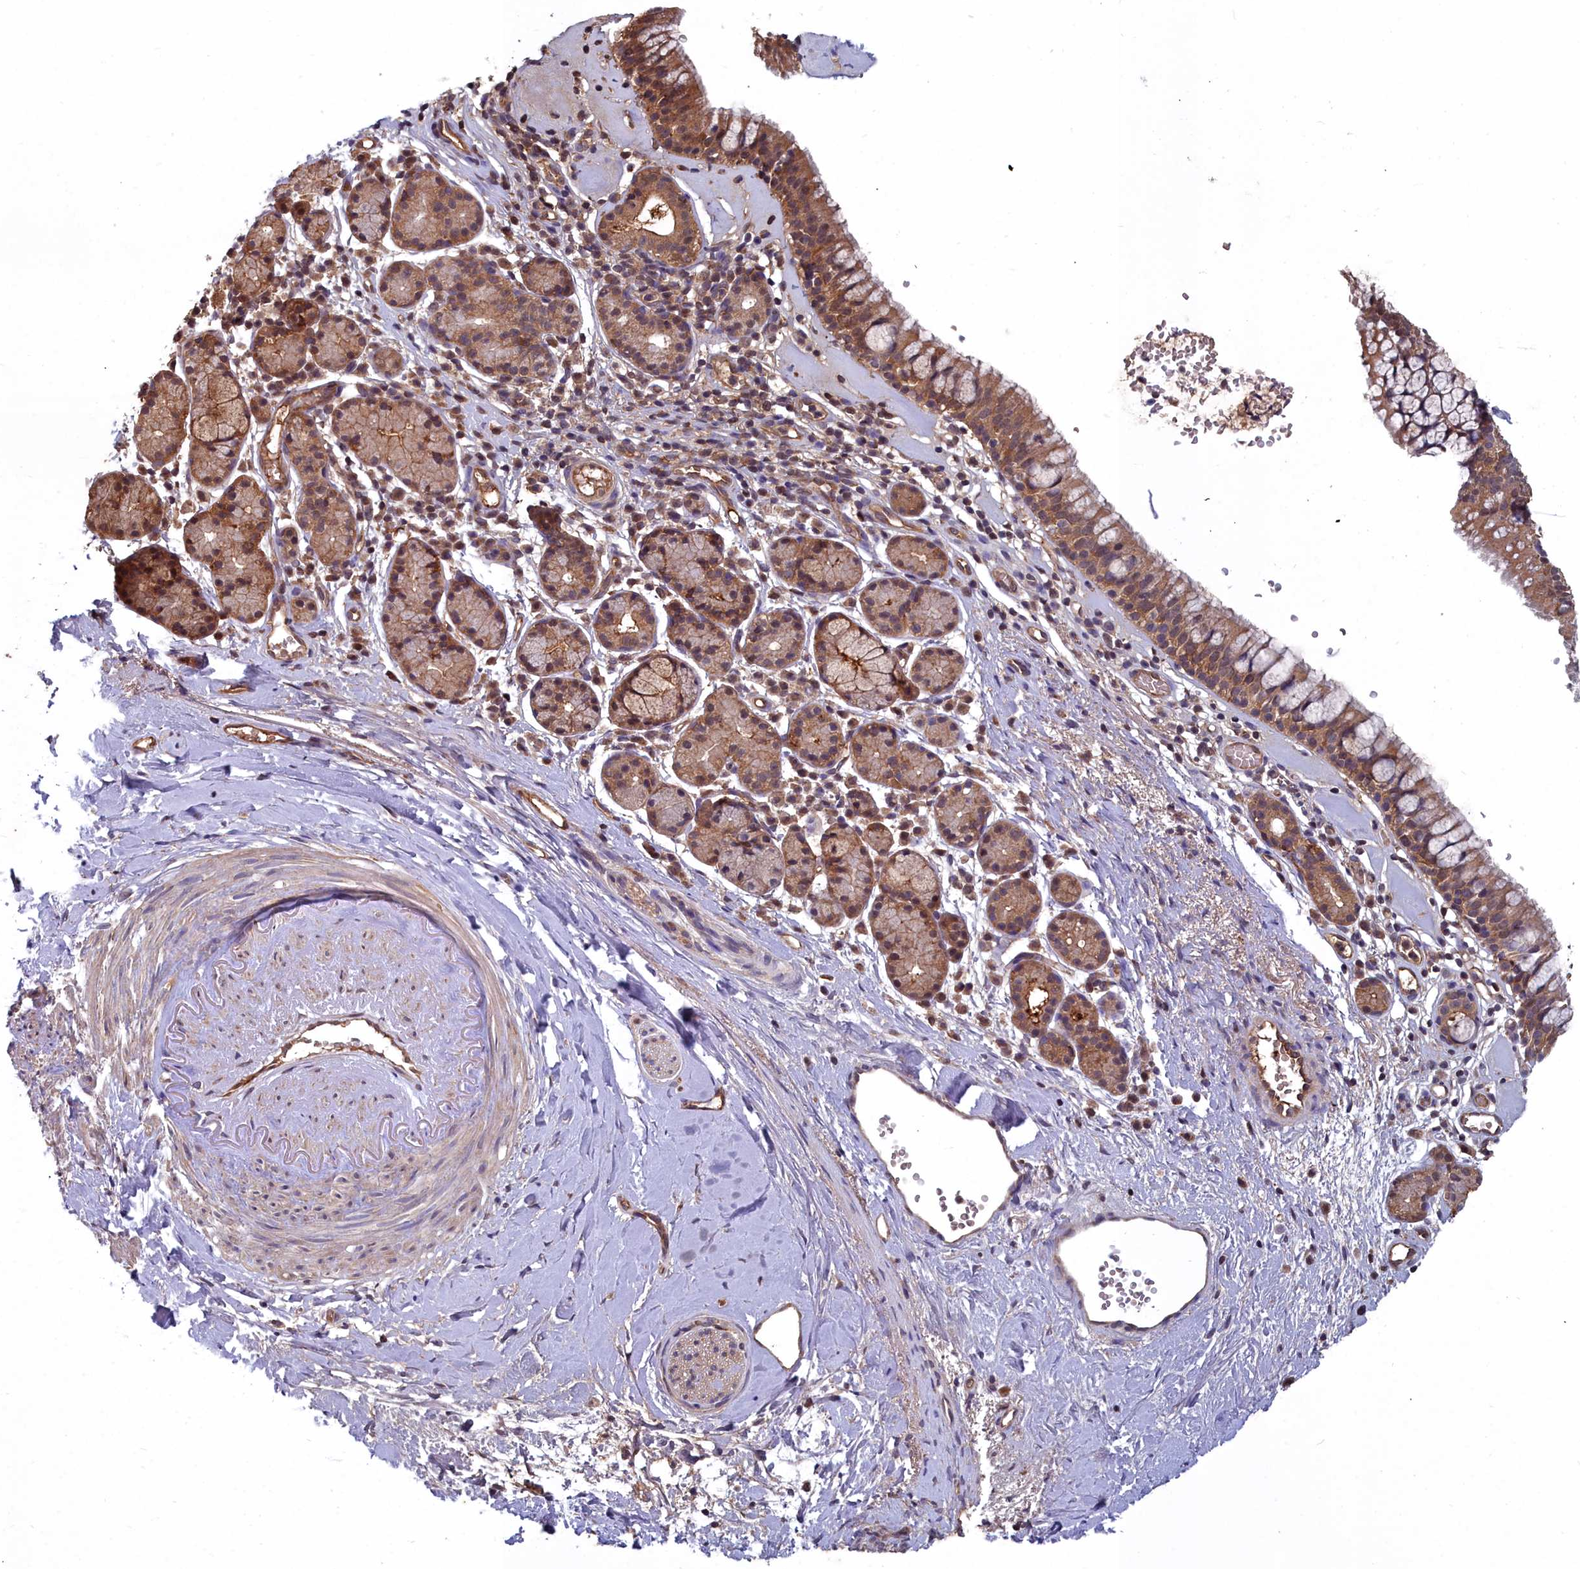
{"staining": {"intensity": "moderate", "quantity": ">75%", "location": "cytoplasmic/membranous"}, "tissue": "nasopharynx", "cell_type": "Respiratory epithelial cells", "image_type": "normal", "snomed": [{"axis": "morphology", "description": "Normal tissue, NOS"}, {"axis": "topography", "description": "Nasopharynx"}], "caption": "This histopathology image reveals unremarkable nasopharynx stained with immunohistochemistry to label a protein in brown. The cytoplasmic/membranous of respiratory epithelial cells show moderate positivity for the protein. Nuclei are counter-stained blue.", "gene": "GFRA2", "patient": {"sex": "male", "age": 82}}